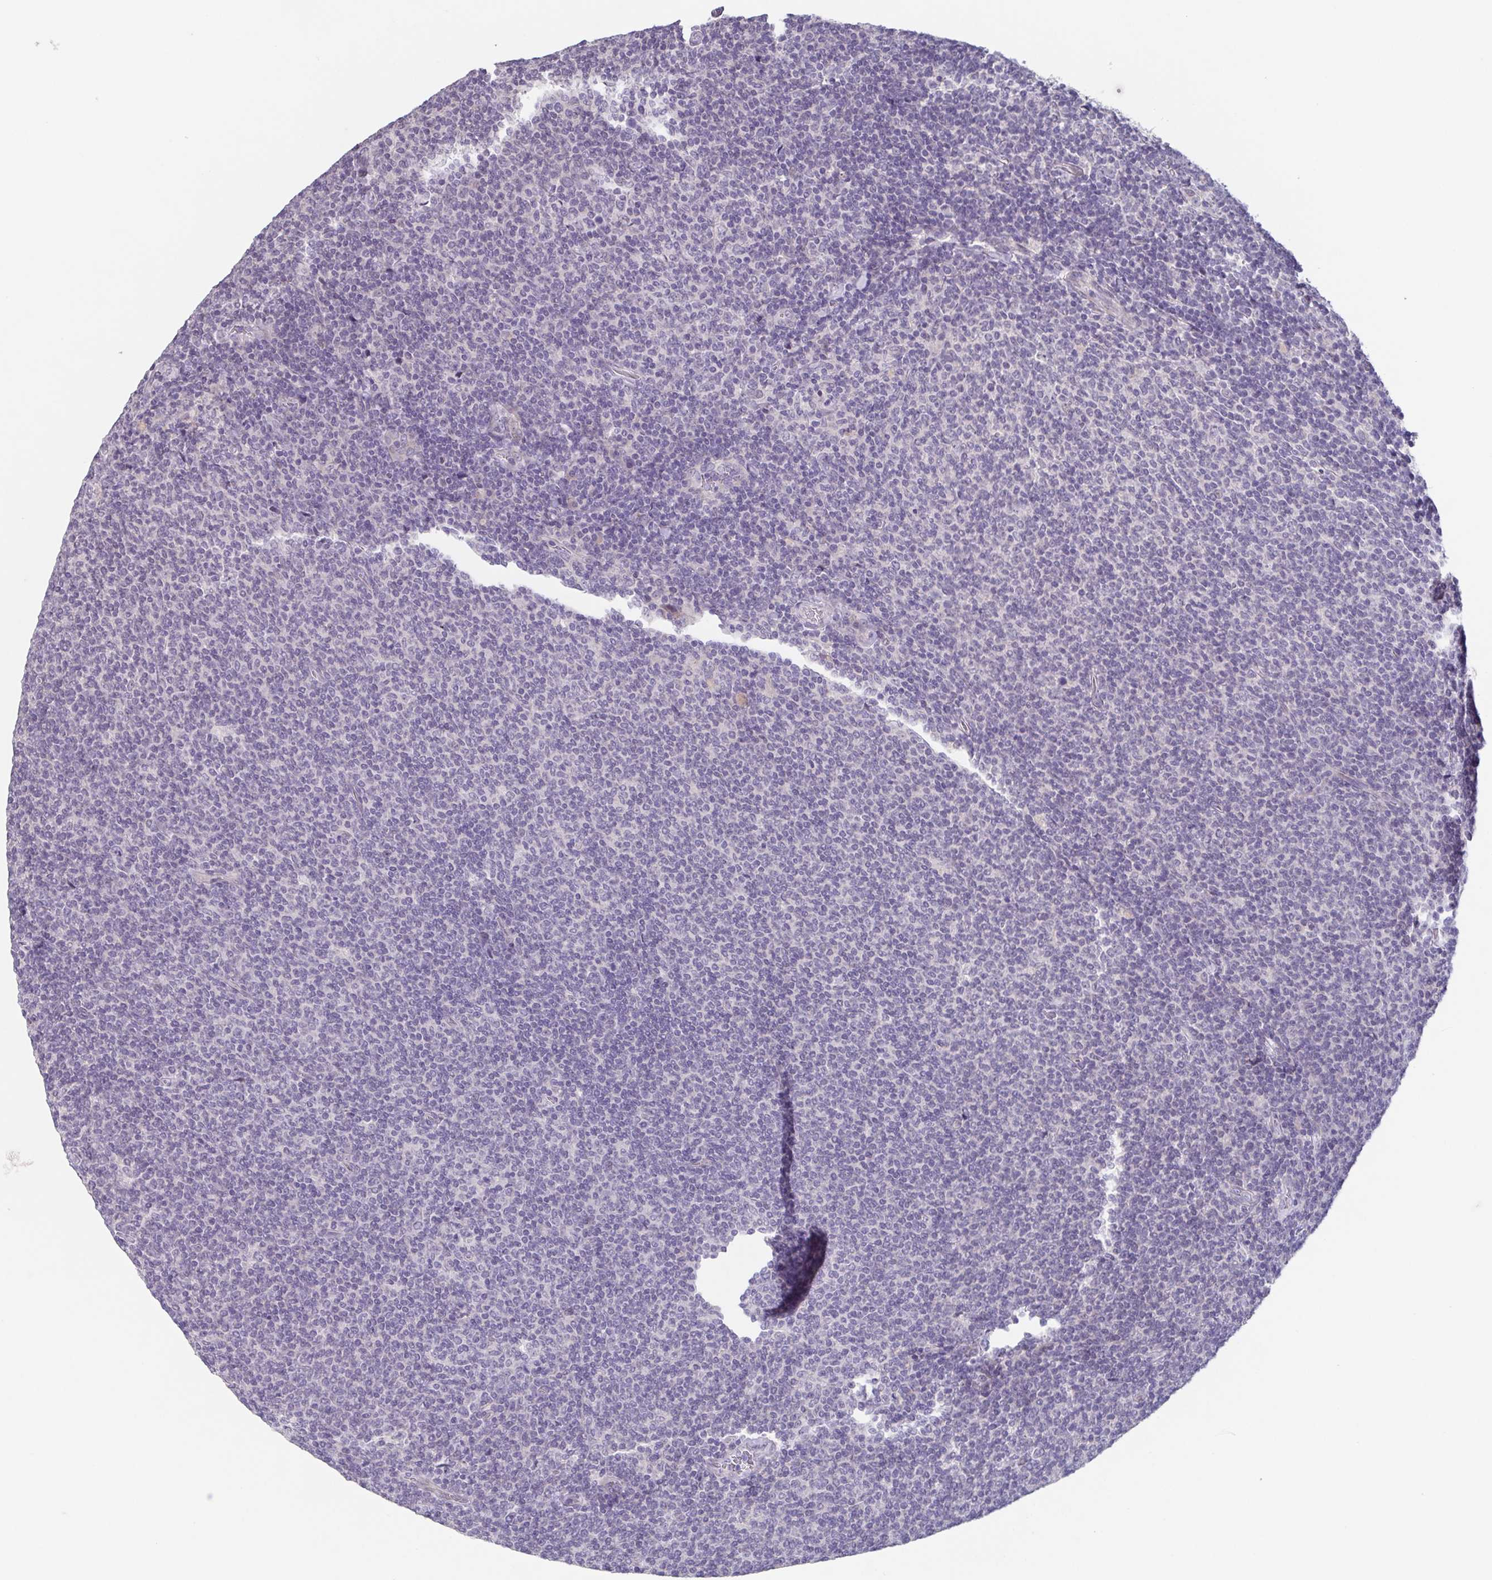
{"staining": {"intensity": "negative", "quantity": "none", "location": "none"}, "tissue": "lymphoma", "cell_type": "Tumor cells", "image_type": "cancer", "snomed": [{"axis": "morphology", "description": "Malignant lymphoma, non-Hodgkin's type, Low grade"}, {"axis": "topography", "description": "Lymph node"}], "caption": "DAB immunohistochemical staining of low-grade malignant lymphoma, non-Hodgkin's type demonstrates no significant positivity in tumor cells.", "gene": "GHRL", "patient": {"sex": "male", "age": 52}}